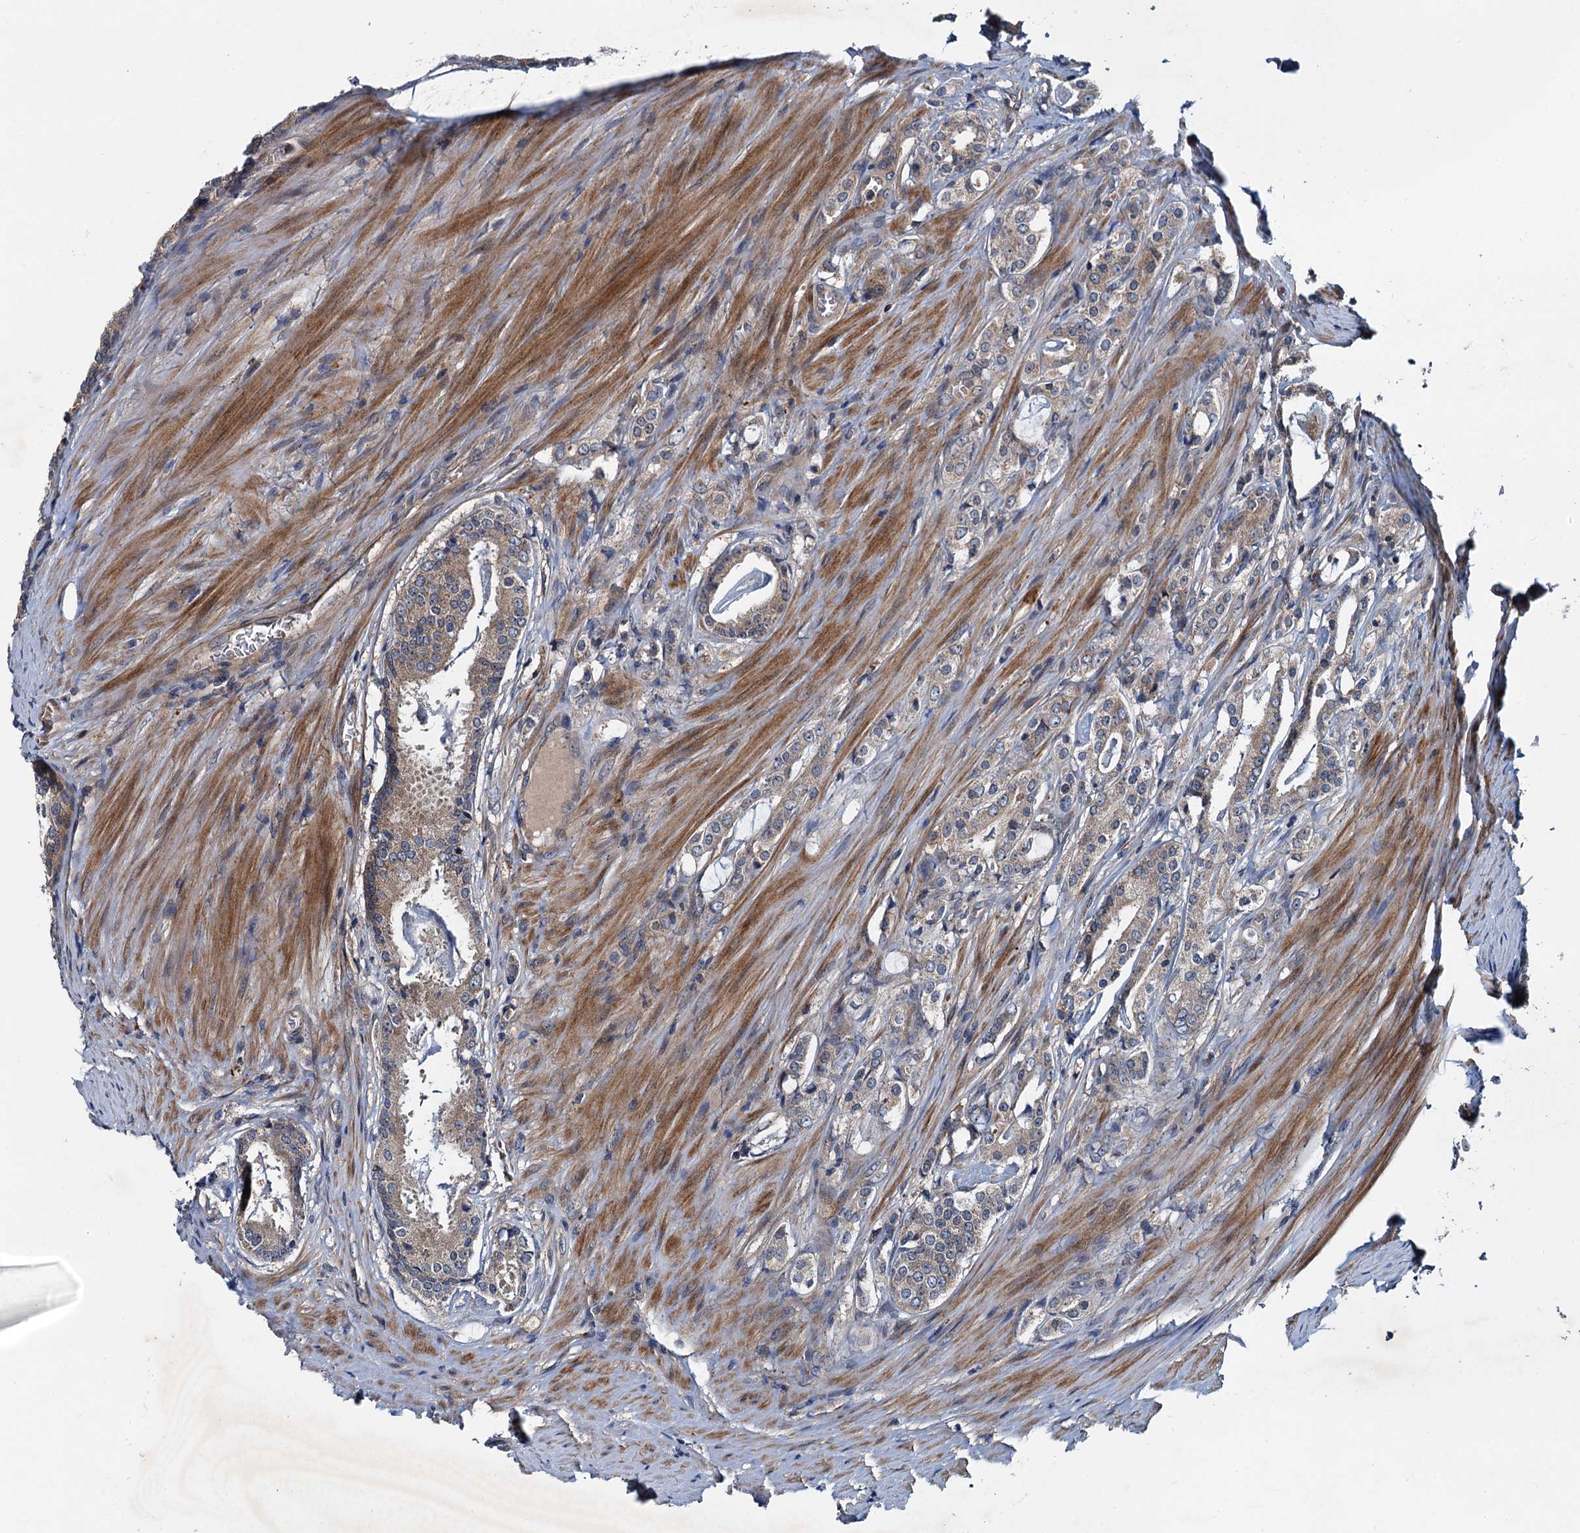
{"staining": {"intensity": "weak", "quantity": "25%-75%", "location": "cytoplasmic/membranous"}, "tissue": "prostate cancer", "cell_type": "Tumor cells", "image_type": "cancer", "snomed": [{"axis": "morphology", "description": "Adenocarcinoma, High grade"}, {"axis": "topography", "description": "Prostate"}], "caption": "Immunohistochemical staining of human prostate adenocarcinoma (high-grade) demonstrates weak cytoplasmic/membranous protein staining in about 25%-75% of tumor cells. The staining is performed using DAB (3,3'-diaminobenzidine) brown chromogen to label protein expression. The nuclei are counter-stained blue using hematoxylin.", "gene": "EFL1", "patient": {"sex": "male", "age": 63}}